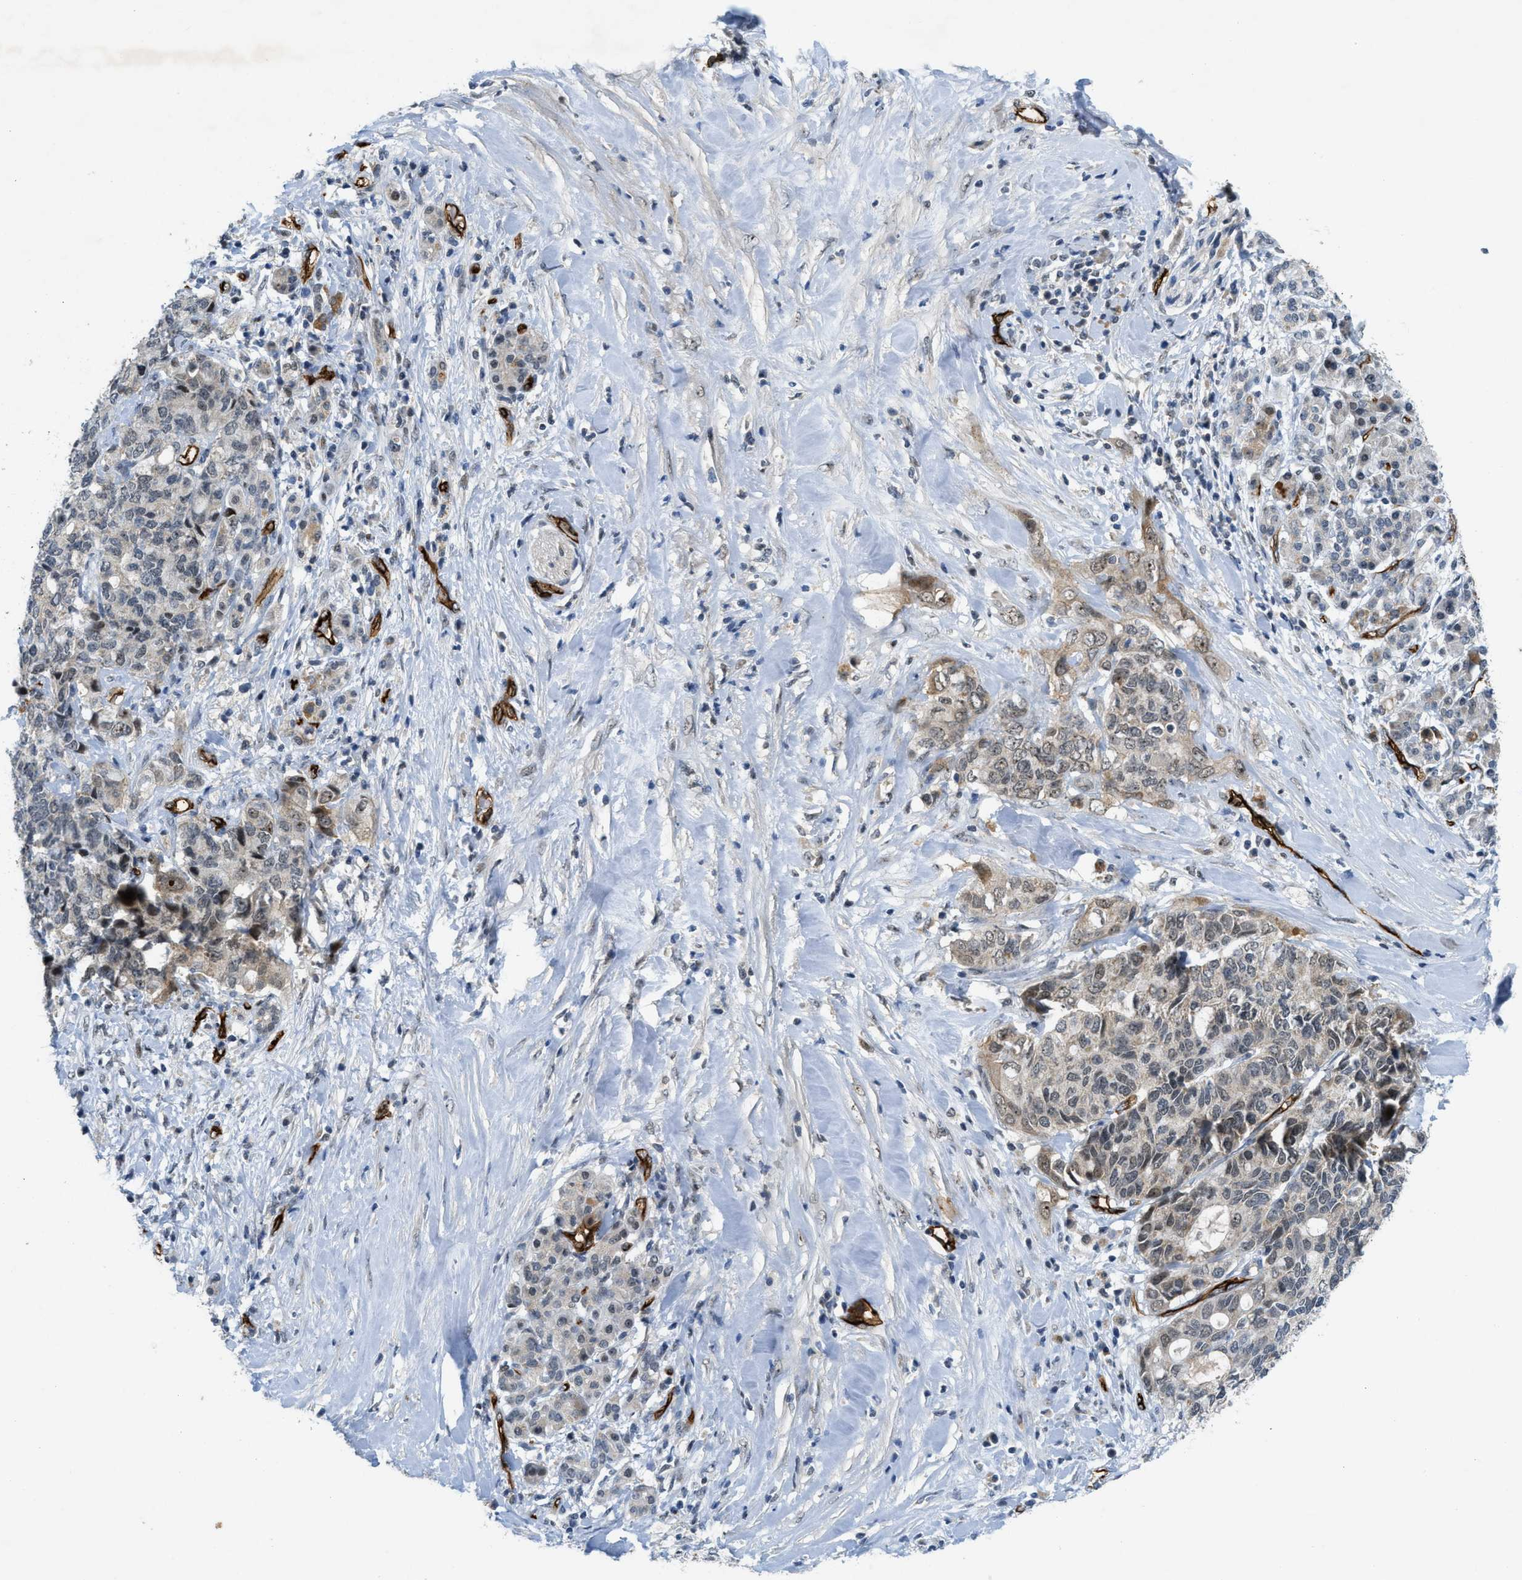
{"staining": {"intensity": "weak", "quantity": "<25%", "location": "nuclear"}, "tissue": "pancreatic cancer", "cell_type": "Tumor cells", "image_type": "cancer", "snomed": [{"axis": "morphology", "description": "Adenocarcinoma, NOS"}, {"axis": "topography", "description": "Pancreas"}], "caption": "The IHC micrograph has no significant staining in tumor cells of pancreatic cancer tissue. (Brightfield microscopy of DAB (3,3'-diaminobenzidine) immunohistochemistry at high magnification).", "gene": "SLCO2A1", "patient": {"sex": "female", "age": 56}}